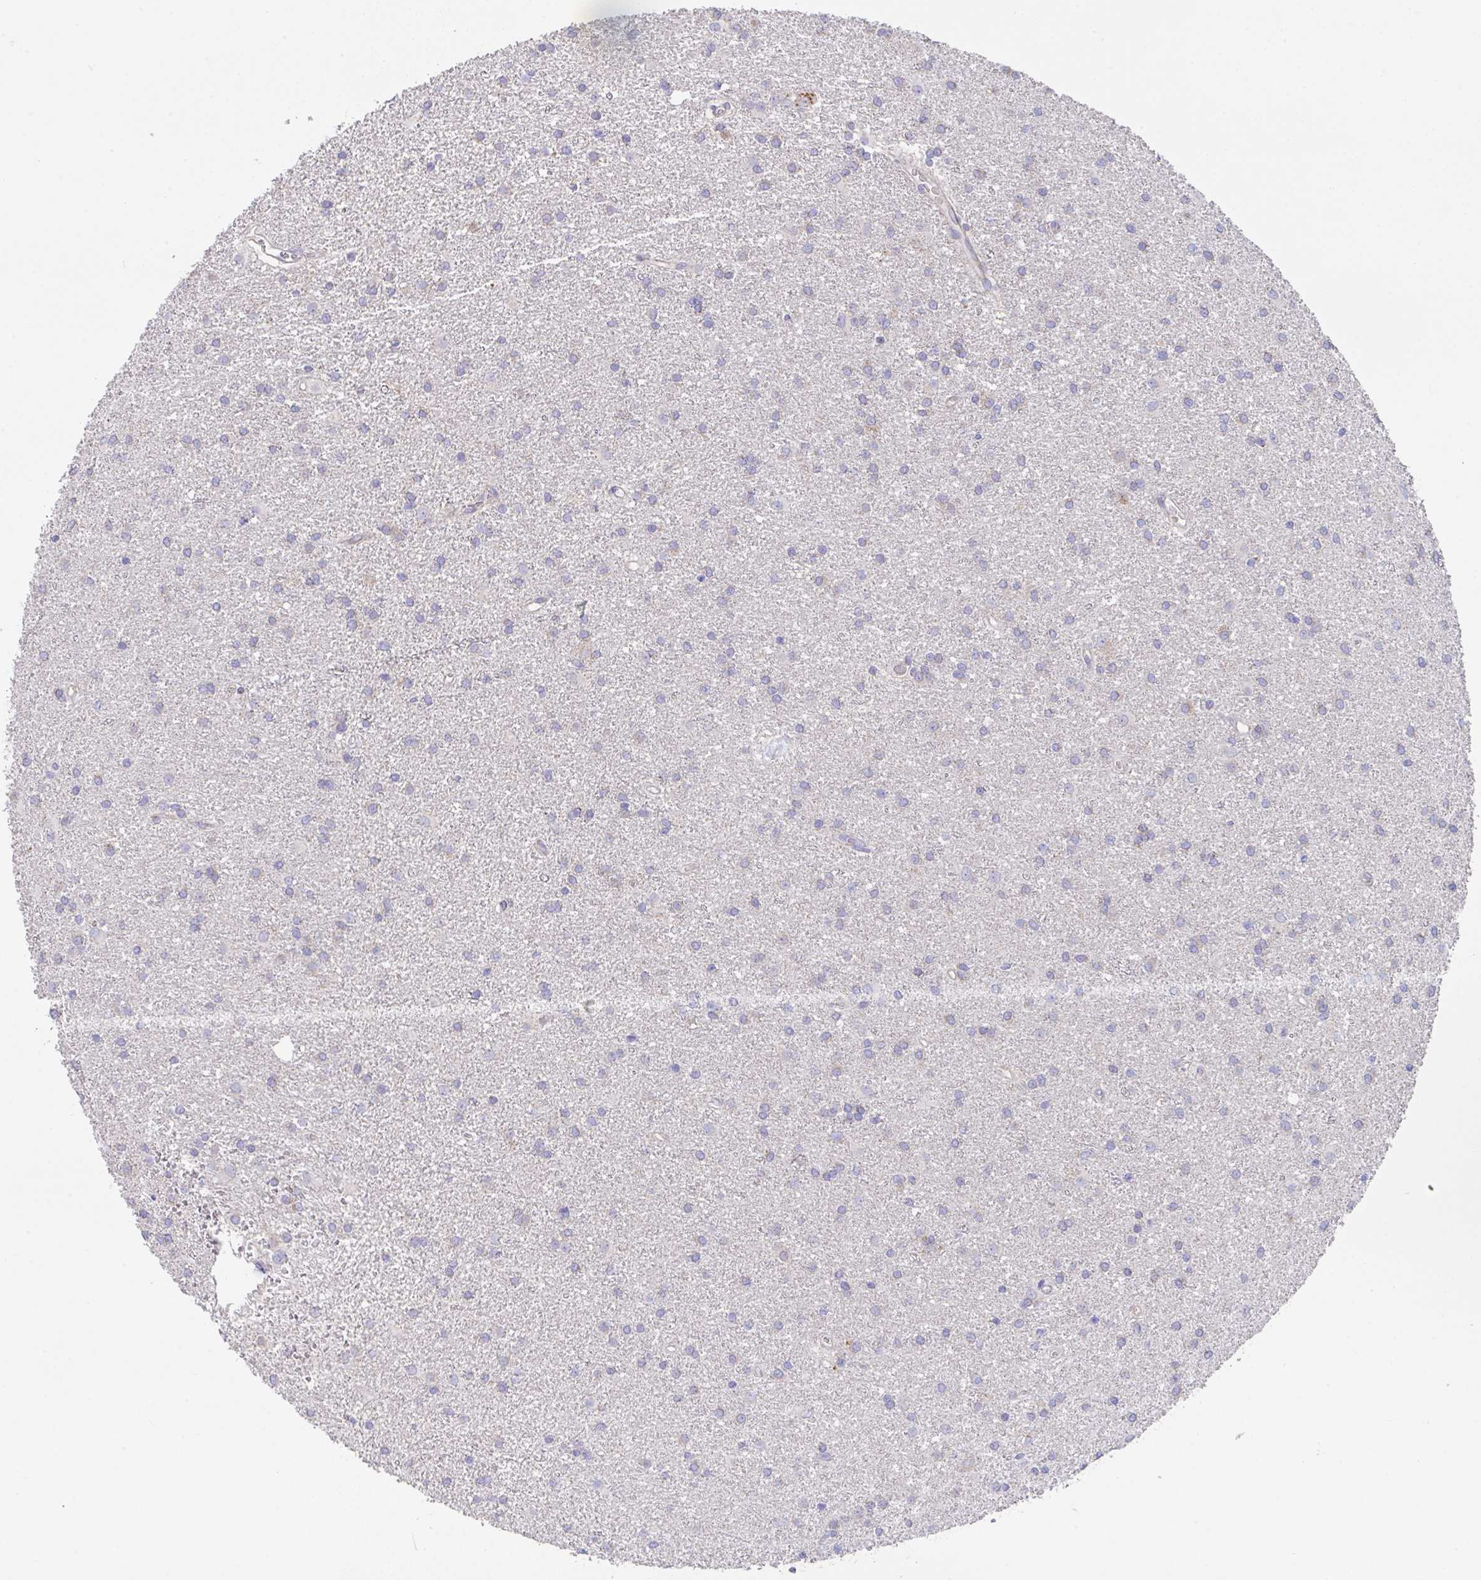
{"staining": {"intensity": "negative", "quantity": "none", "location": "none"}, "tissue": "glioma", "cell_type": "Tumor cells", "image_type": "cancer", "snomed": [{"axis": "morphology", "description": "Glioma, malignant, High grade"}, {"axis": "topography", "description": "Brain"}], "caption": "Malignant high-grade glioma was stained to show a protein in brown. There is no significant staining in tumor cells.", "gene": "DOK7", "patient": {"sex": "female", "age": 50}}